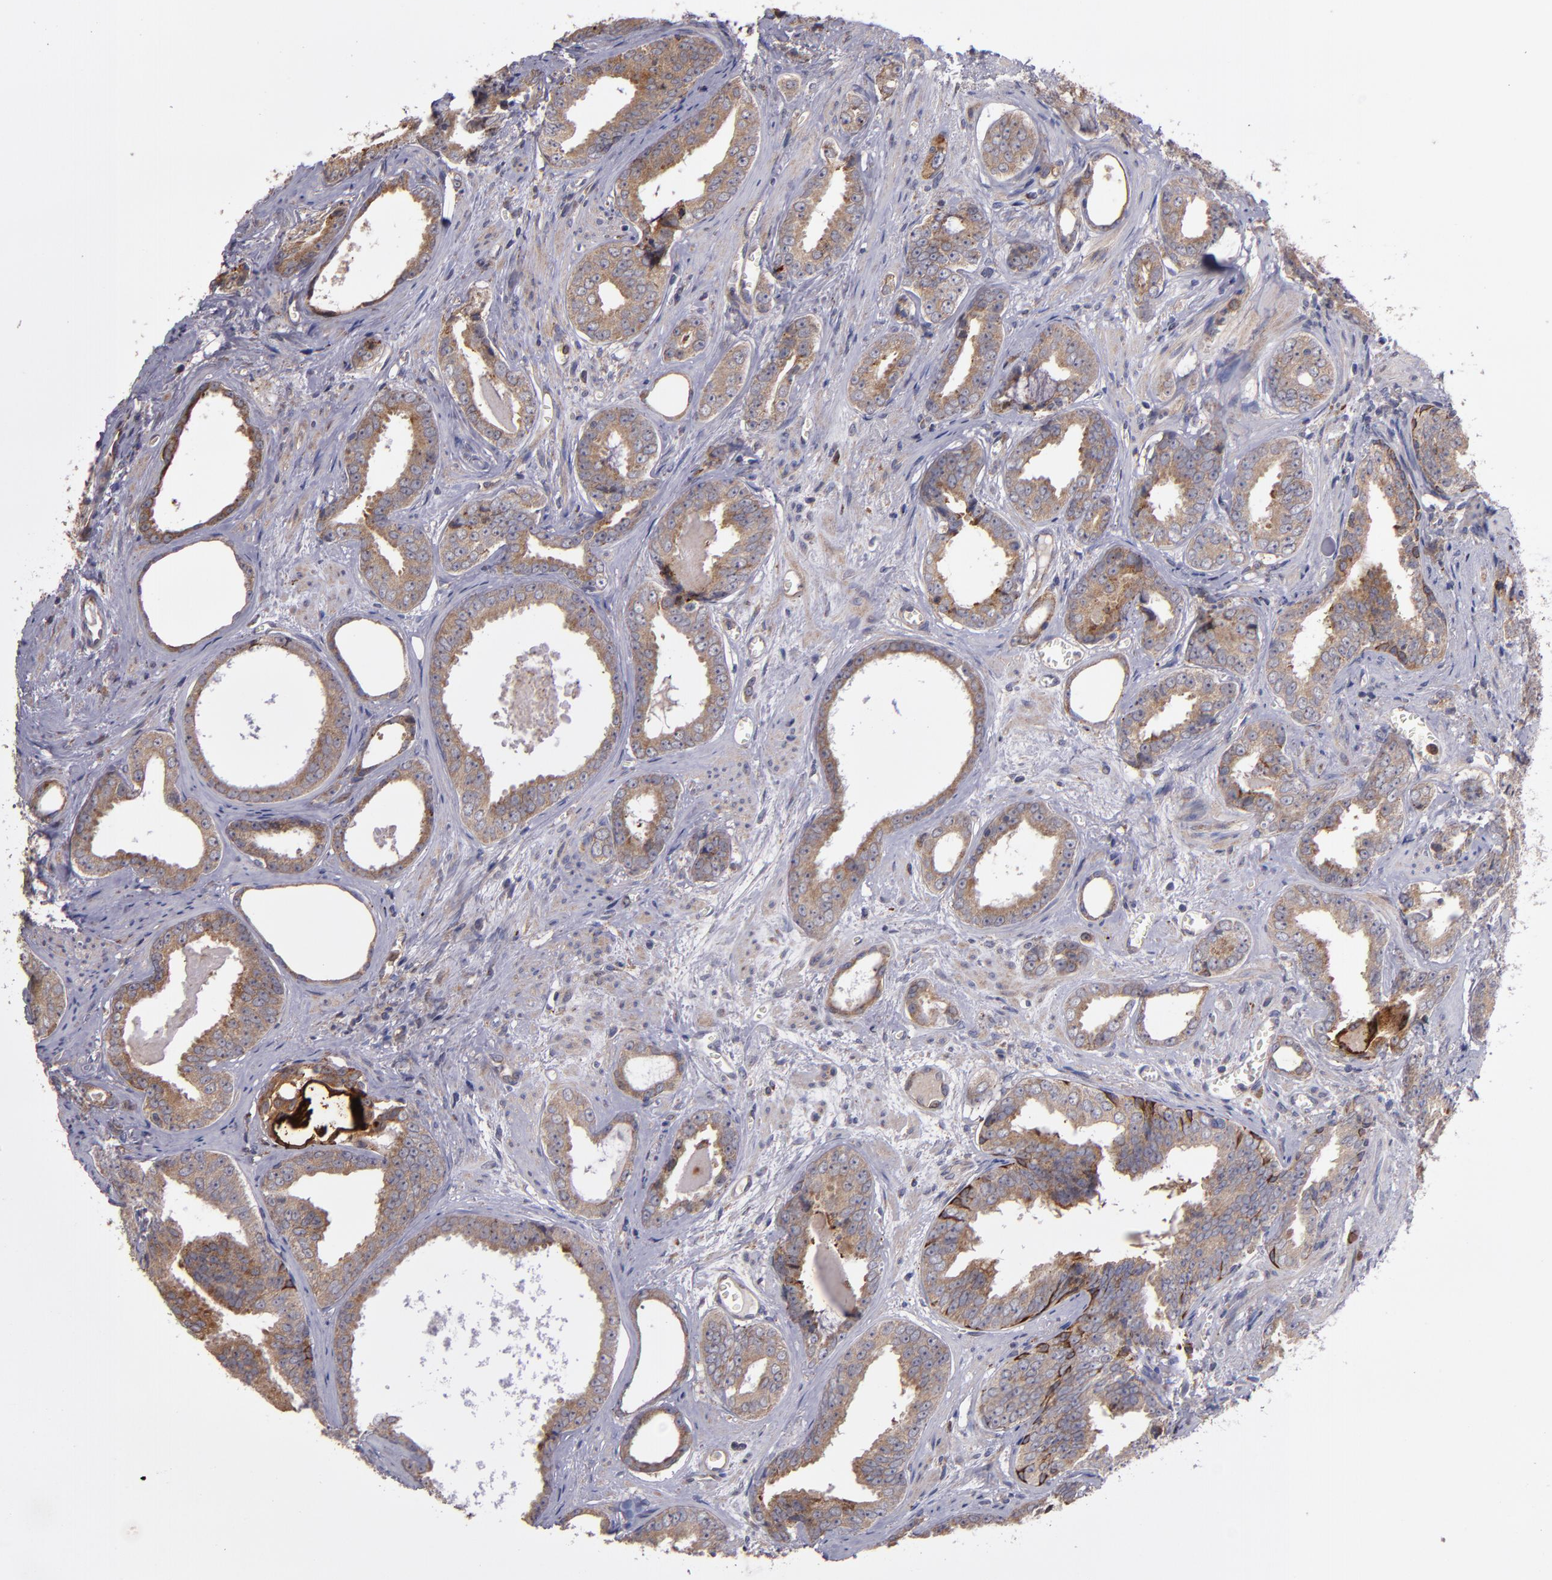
{"staining": {"intensity": "weak", "quantity": ">75%", "location": "cytoplasmic/membranous"}, "tissue": "prostate cancer", "cell_type": "Tumor cells", "image_type": "cancer", "snomed": [{"axis": "morphology", "description": "Adenocarcinoma, Medium grade"}, {"axis": "topography", "description": "Prostate"}], "caption": "A brown stain labels weak cytoplasmic/membranous expression of a protein in human medium-grade adenocarcinoma (prostate) tumor cells.", "gene": "IFIH1", "patient": {"sex": "male", "age": 79}}